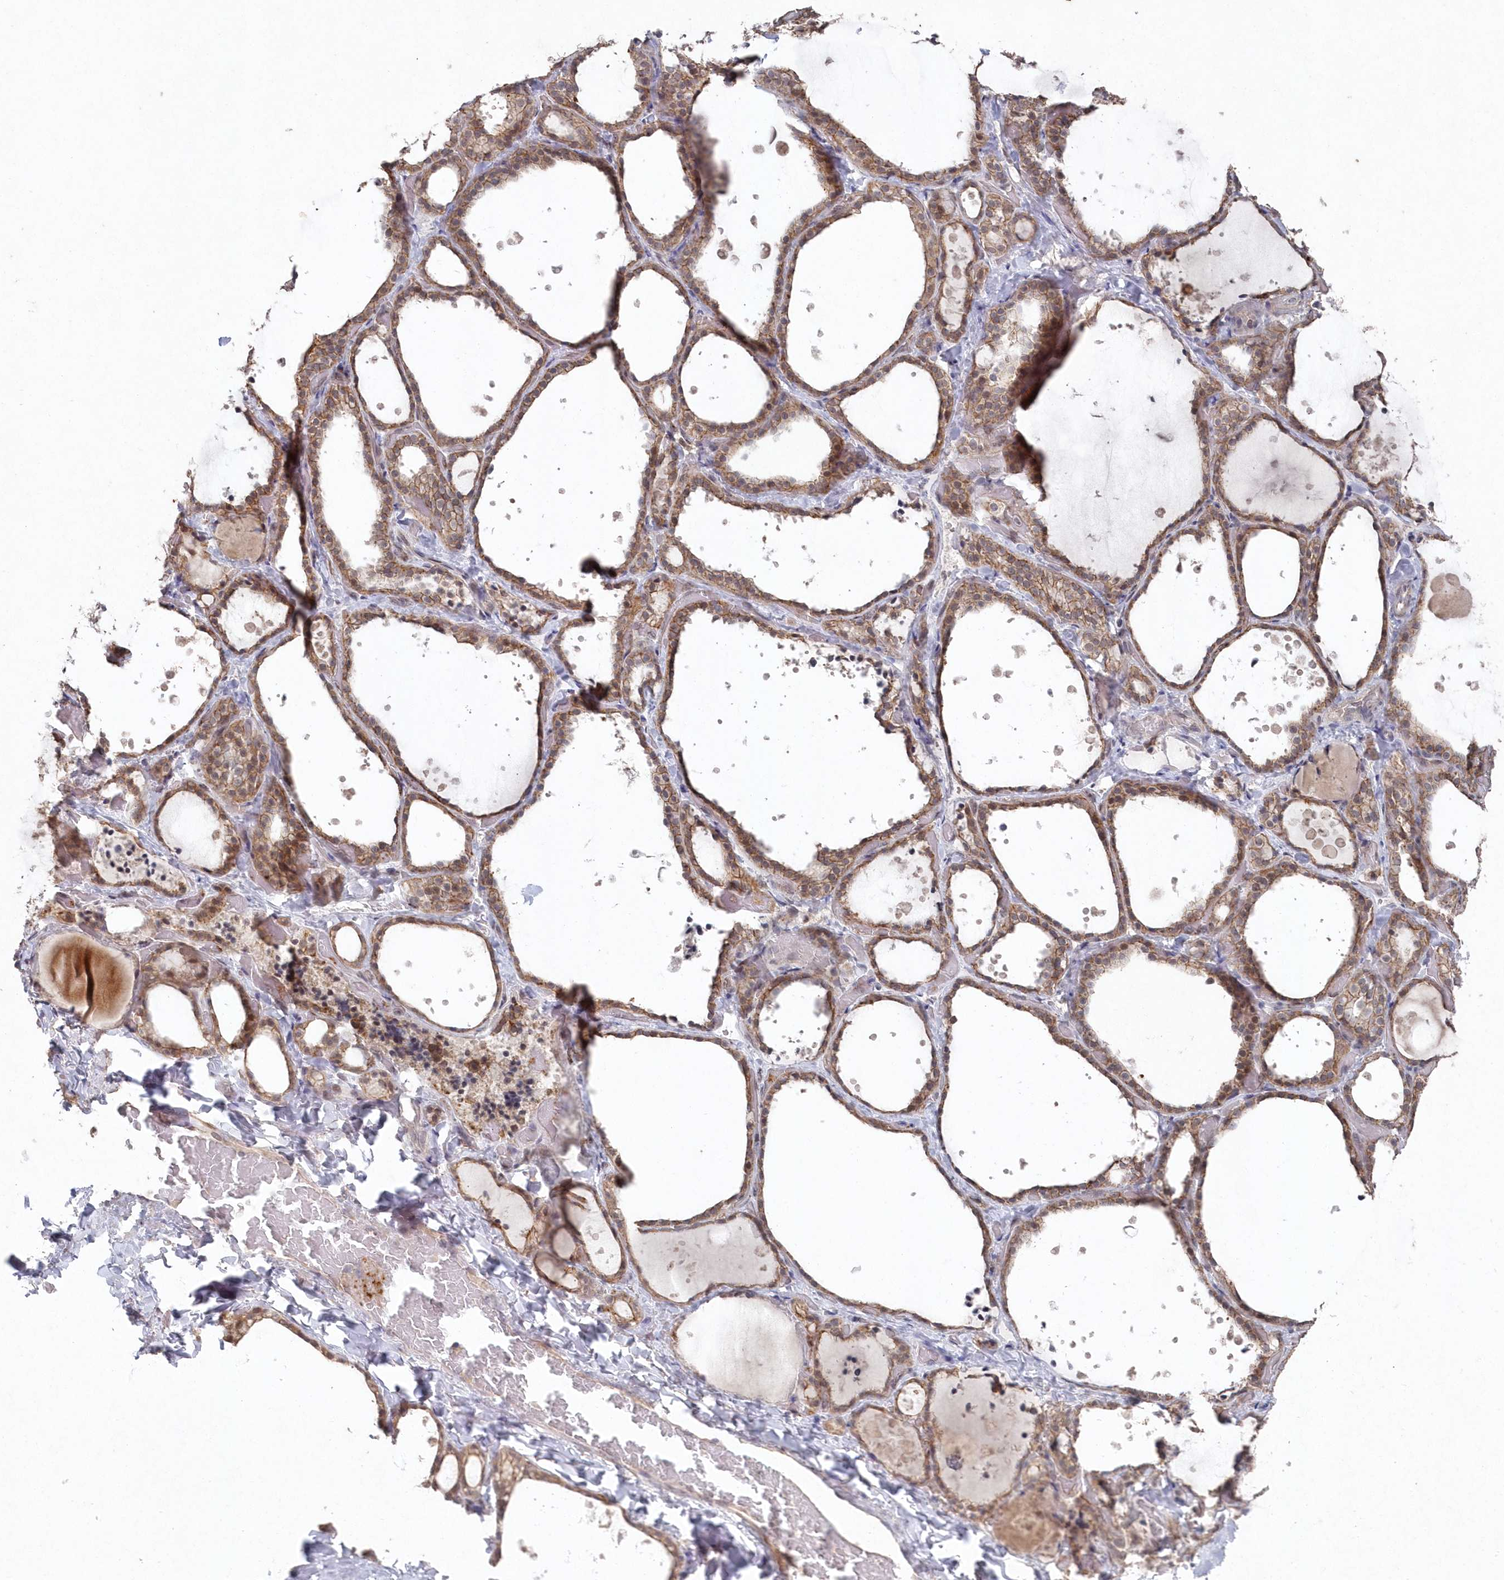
{"staining": {"intensity": "moderate", "quantity": ">75%", "location": "cytoplasmic/membranous"}, "tissue": "thyroid gland", "cell_type": "Glandular cells", "image_type": "normal", "snomed": [{"axis": "morphology", "description": "Normal tissue, NOS"}, {"axis": "topography", "description": "Thyroid gland"}], "caption": "Brown immunohistochemical staining in benign human thyroid gland demonstrates moderate cytoplasmic/membranous expression in about >75% of glandular cells. (IHC, brightfield microscopy, high magnification).", "gene": "VSIG2", "patient": {"sex": "female", "age": 44}}